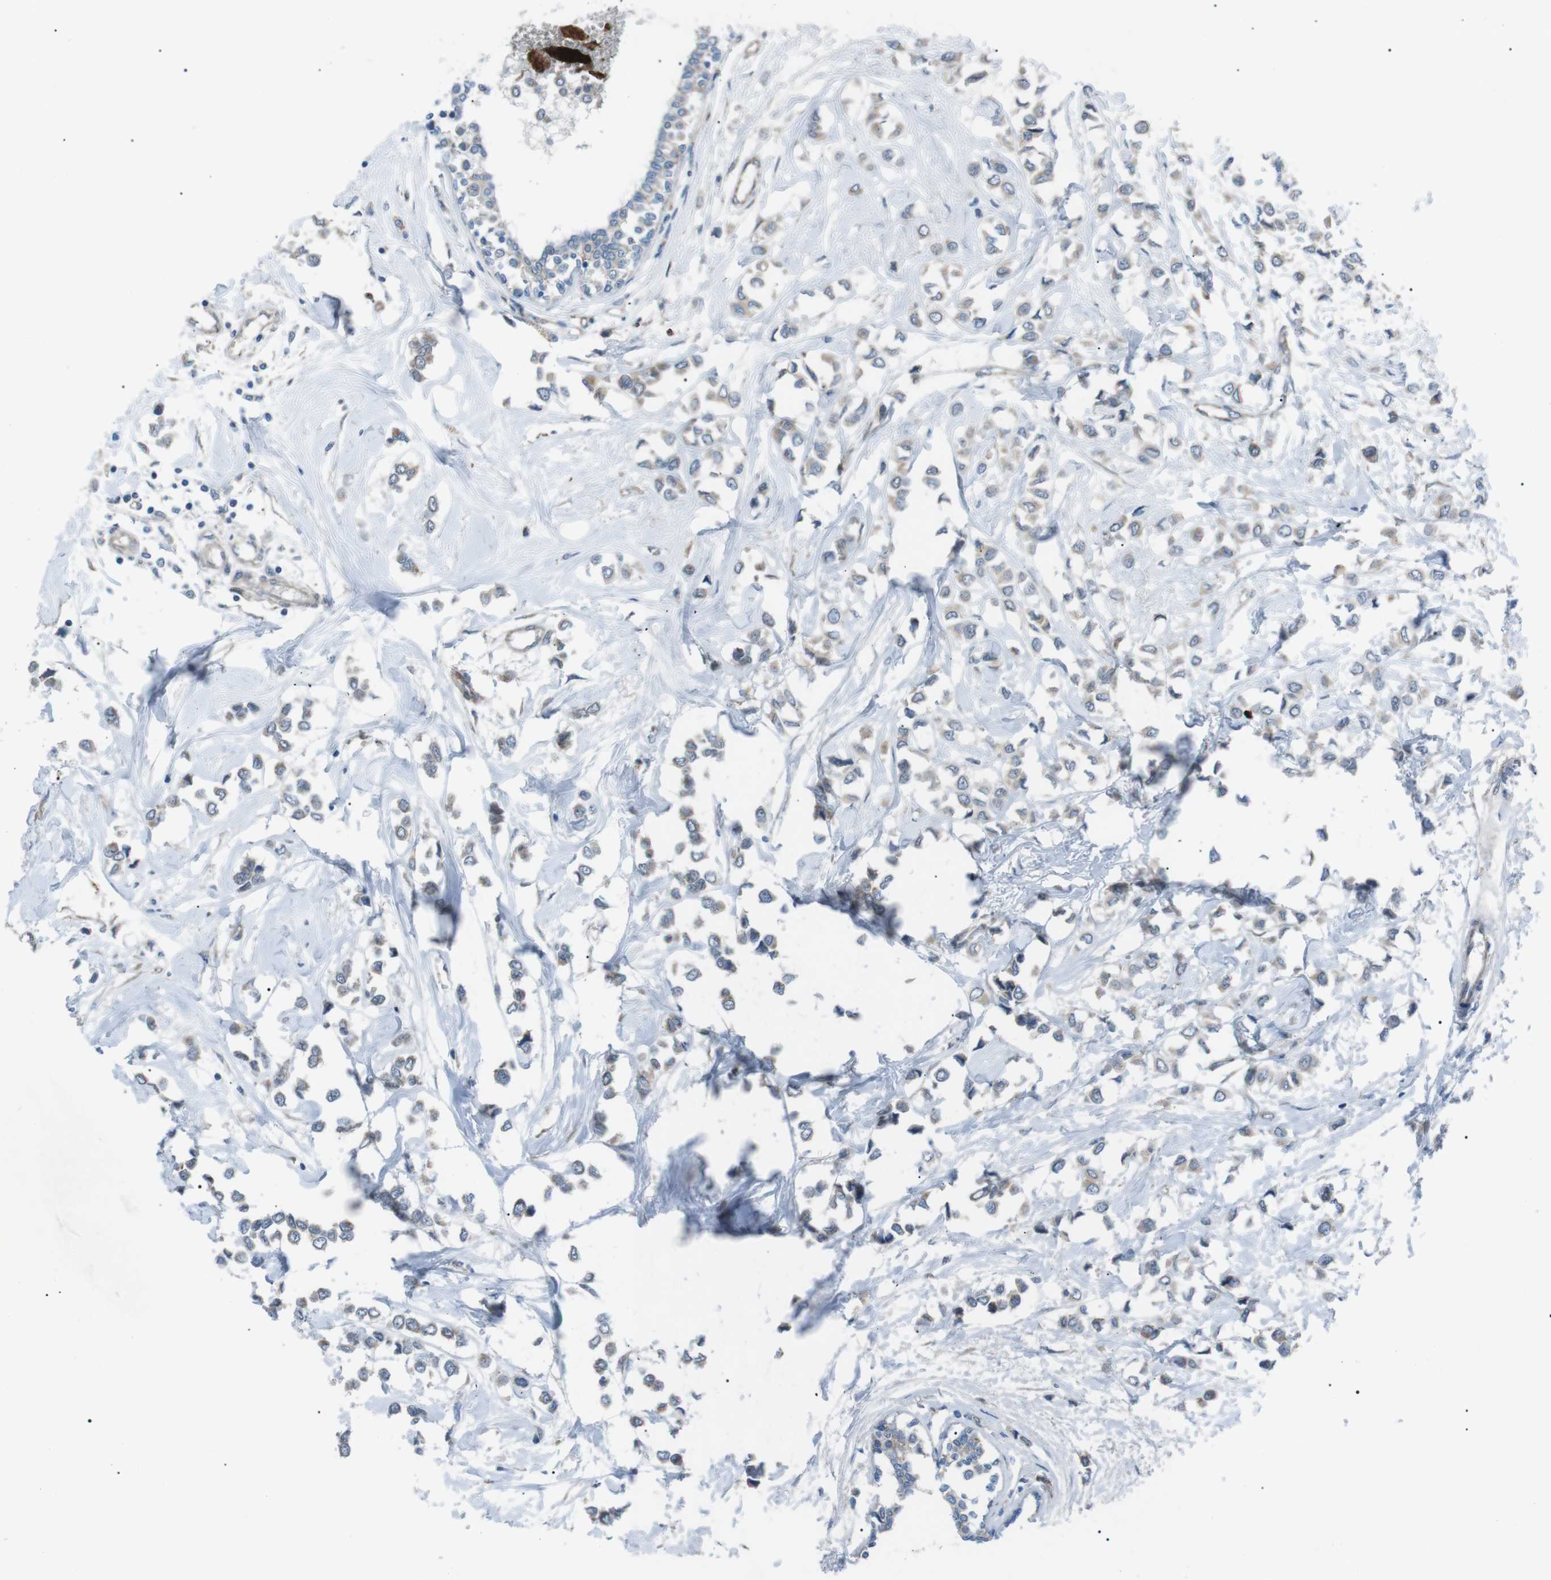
{"staining": {"intensity": "weak", "quantity": "25%-75%", "location": "cytoplasmic/membranous"}, "tissue": "breast cancer", "cell_type": "Tumor cells", "image_type": "cancer", "snomed": [{"axis": "morphology", "description": "Lobular carcinoma"}, {"axis": "topography", "description": "Breast"}], "caption": "IHC (DAB (3,3'-diaminobenzidine)) staining of breast cancer displays weak cytoplasmic/membranous protein staining in about 25%-75% of tumor cells. (Stains: DAB (3,3'-diaminobenzidine) in brown, nuclei in blue, Microscopy: brightfield microscopy at high magnification).", "gene": "B4GALNT2", "patient": {"sex": "female", "age": 51}}